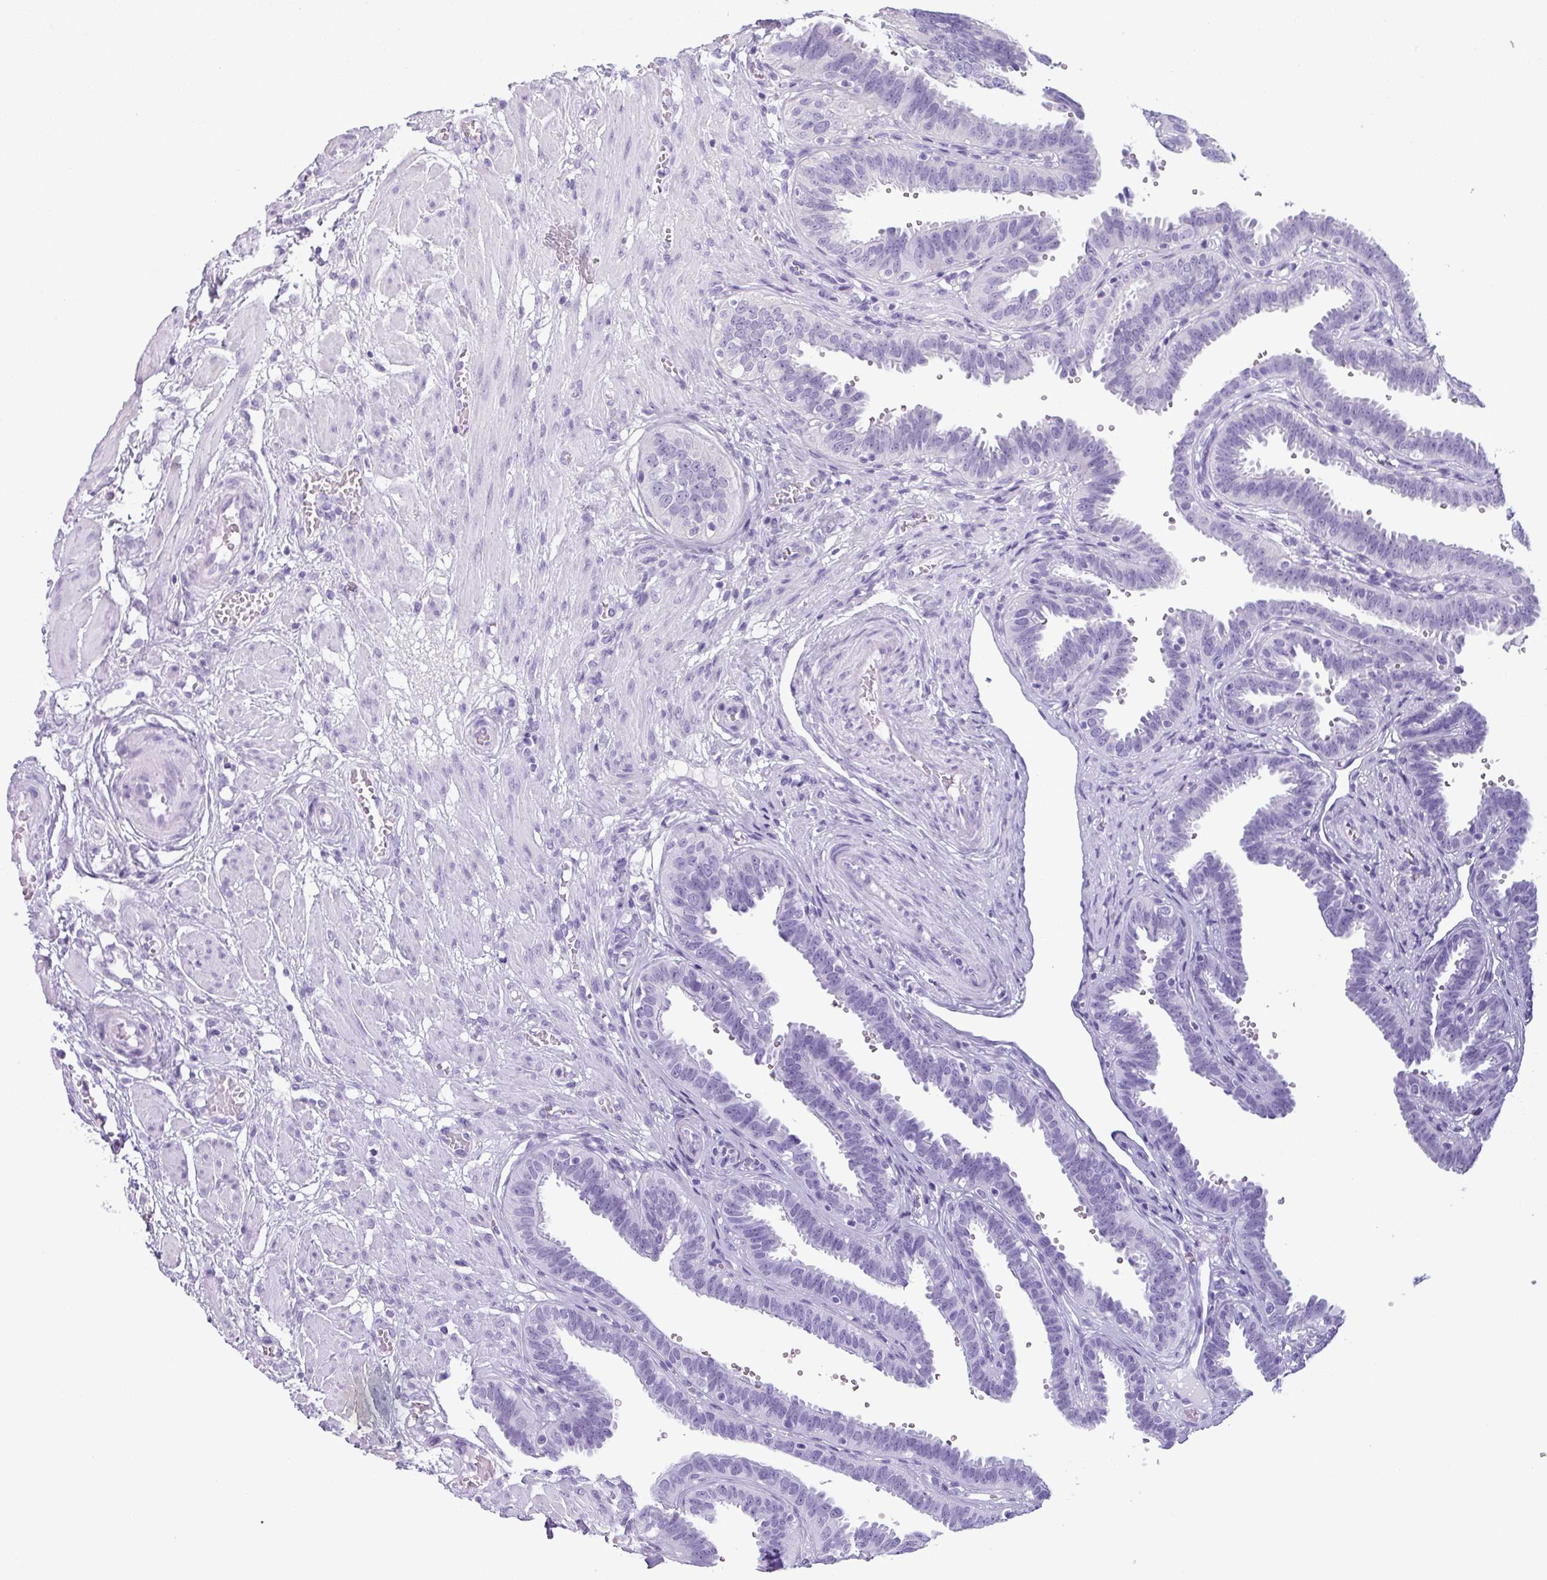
{"staining": {"intensity": "weak", "quantity": "25%-75%", "location": "cytoplasmic/membranous"}, "tissue": "fallopian tube", "cell_type": "Glandular cells", "image_type": "normal", "snomed": [{"axis": "morphology", "description": "Normal tissue, NOS"}, {"axis": "topography", "description": "Fallopian tube"}], "caption": "Immunohistochemical staining of unremarkable fallopian tube exhibits 25%-75% levels of weak cytoplasmic/membranous protein staining in about 25%-75% of glandular cells. (IHC, brightfield microscopy, high magnification).", "gene": "C20orf27", "patient": {"sex": "female", "age": 37}}